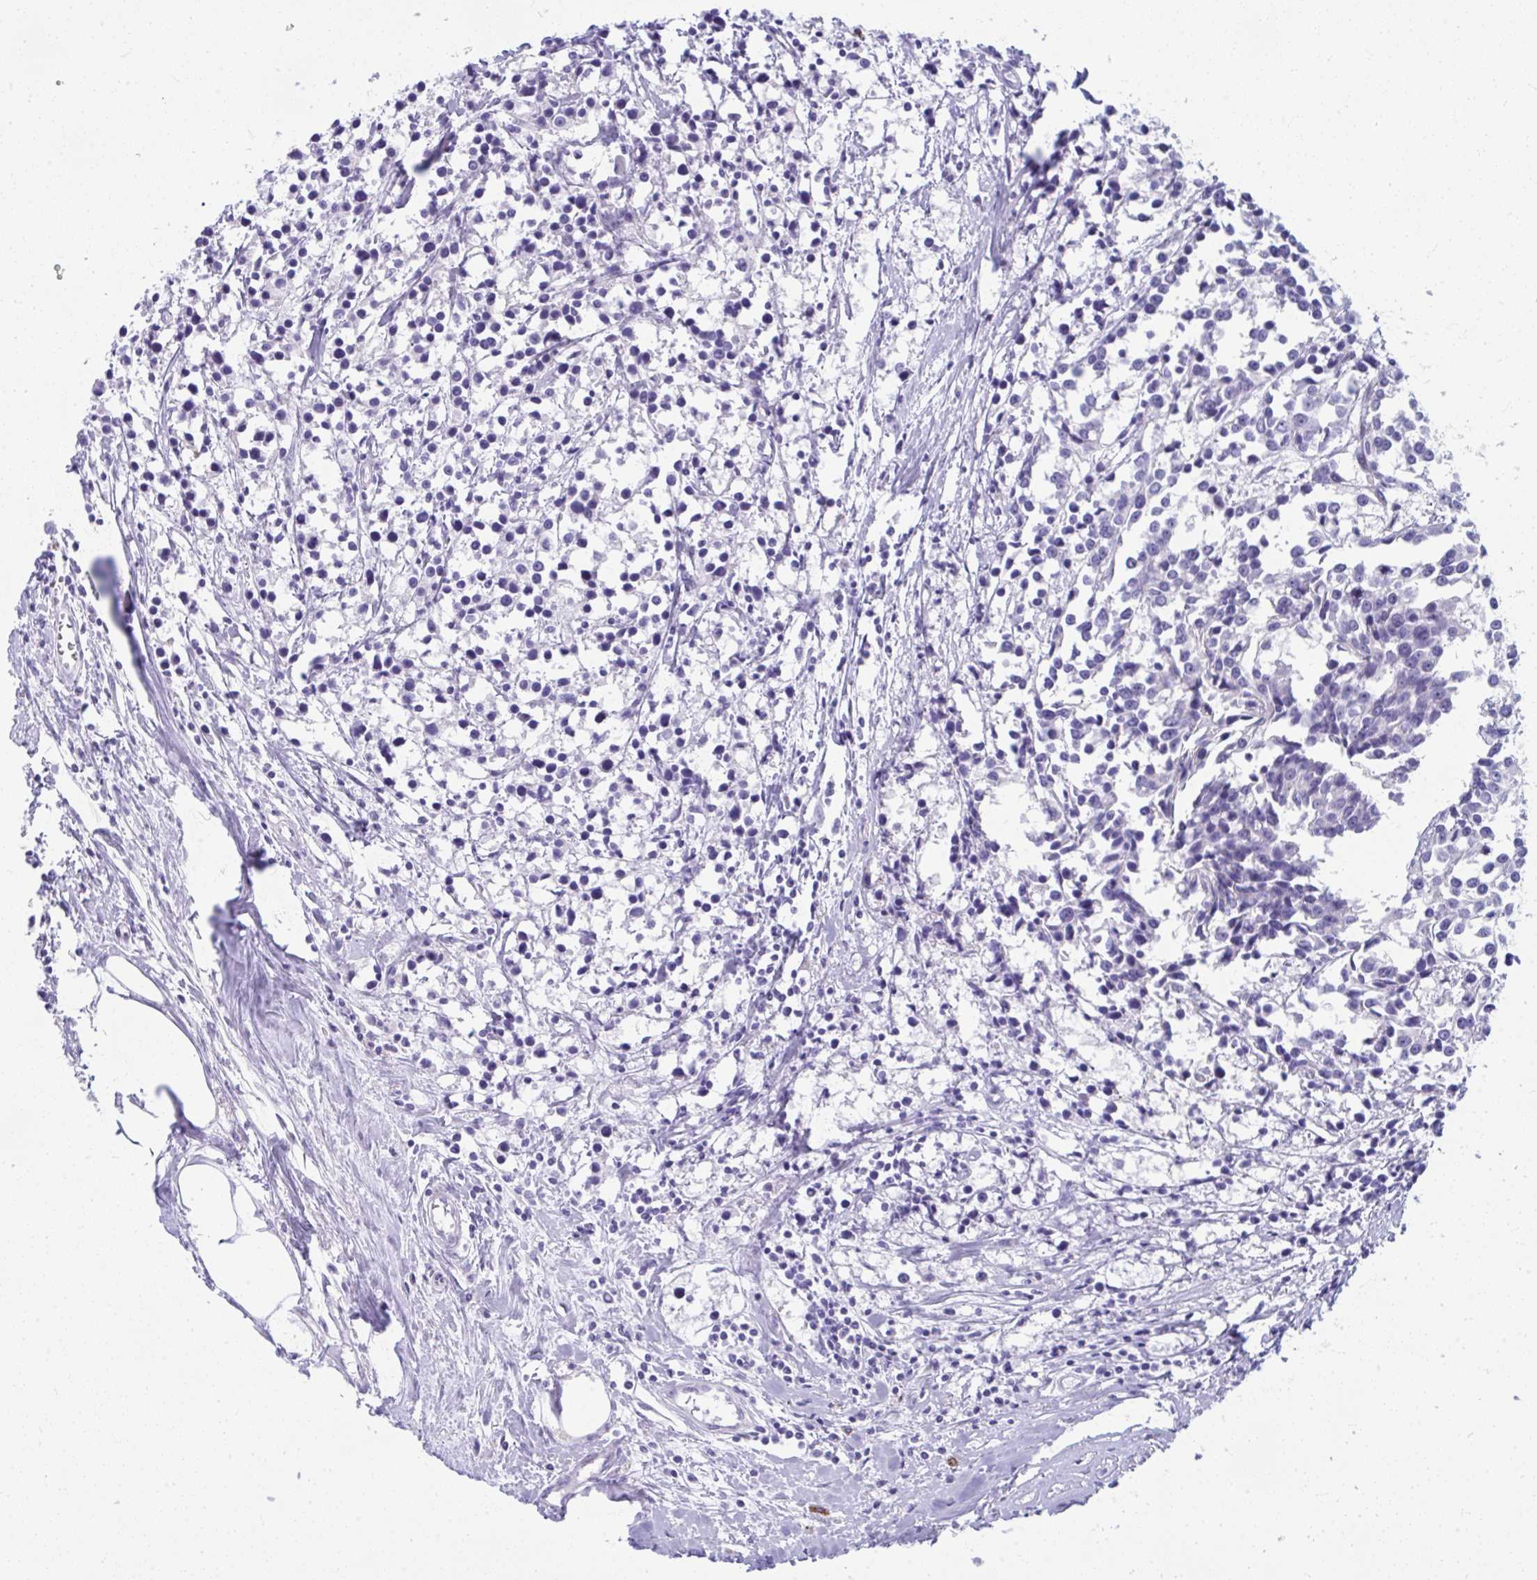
{"staining": {"intensity": "negative", "quantity": "none", "location": "none"}, "tissue": "breast cancer", "cell_type": "Tumor cells", "image_type": "cancer", "snomed": [{"axis": "morphology", "description": "Duct carcinoma"}, {"axis": "topography", "description": "Breast"}], "caption": "Immunohistochemistry (IHC) histopathology image of neoplastic tissue: human breast infiltrating ductal carcinoma stained with DAB exhibits no significant protein positivity in tumor cells.", "gene": "ISL1", "patient": {"sex": "female", "age": 80}}